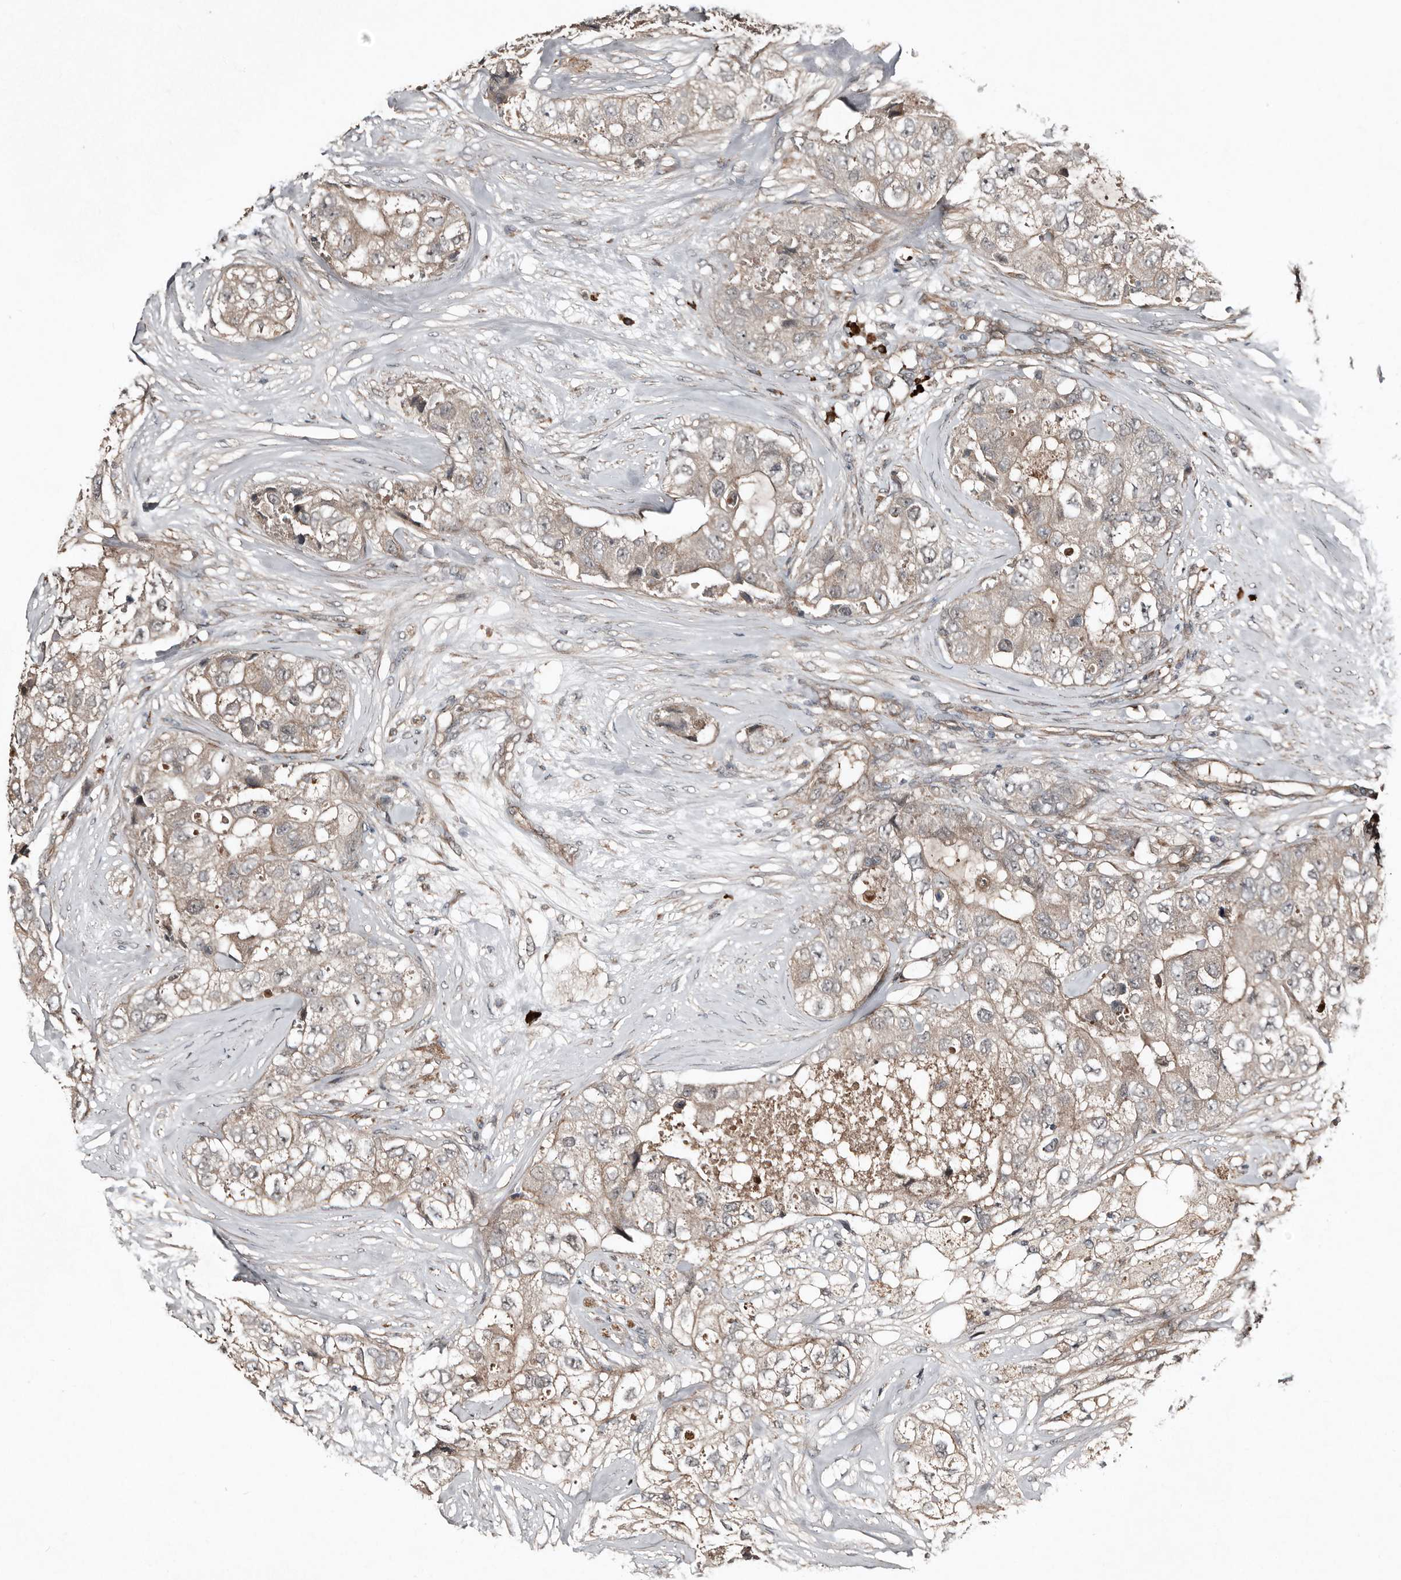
{"staining": {"intensity": "weak", "quantity": "25%-75%", "location": "cytoplasmic/membranous"}, "tissue": "breast cancer", "cell_type": "Tumor cells", "image_type": "cancer", "snomed": [{"axis": "morphology", "description": "Duct carcinoma"}, {"axis": "topography", "description": "Breast"}], "caption": "Breast cancer (invasive ductal carcinoma) stained with DAB IHC demonstrates low levels of weak cytoplasmic/membranous positivity in approximately 25%-75% of tumor cells.", "gene": "TEAD3", "patient": {"sex": "female", "age": 62}}